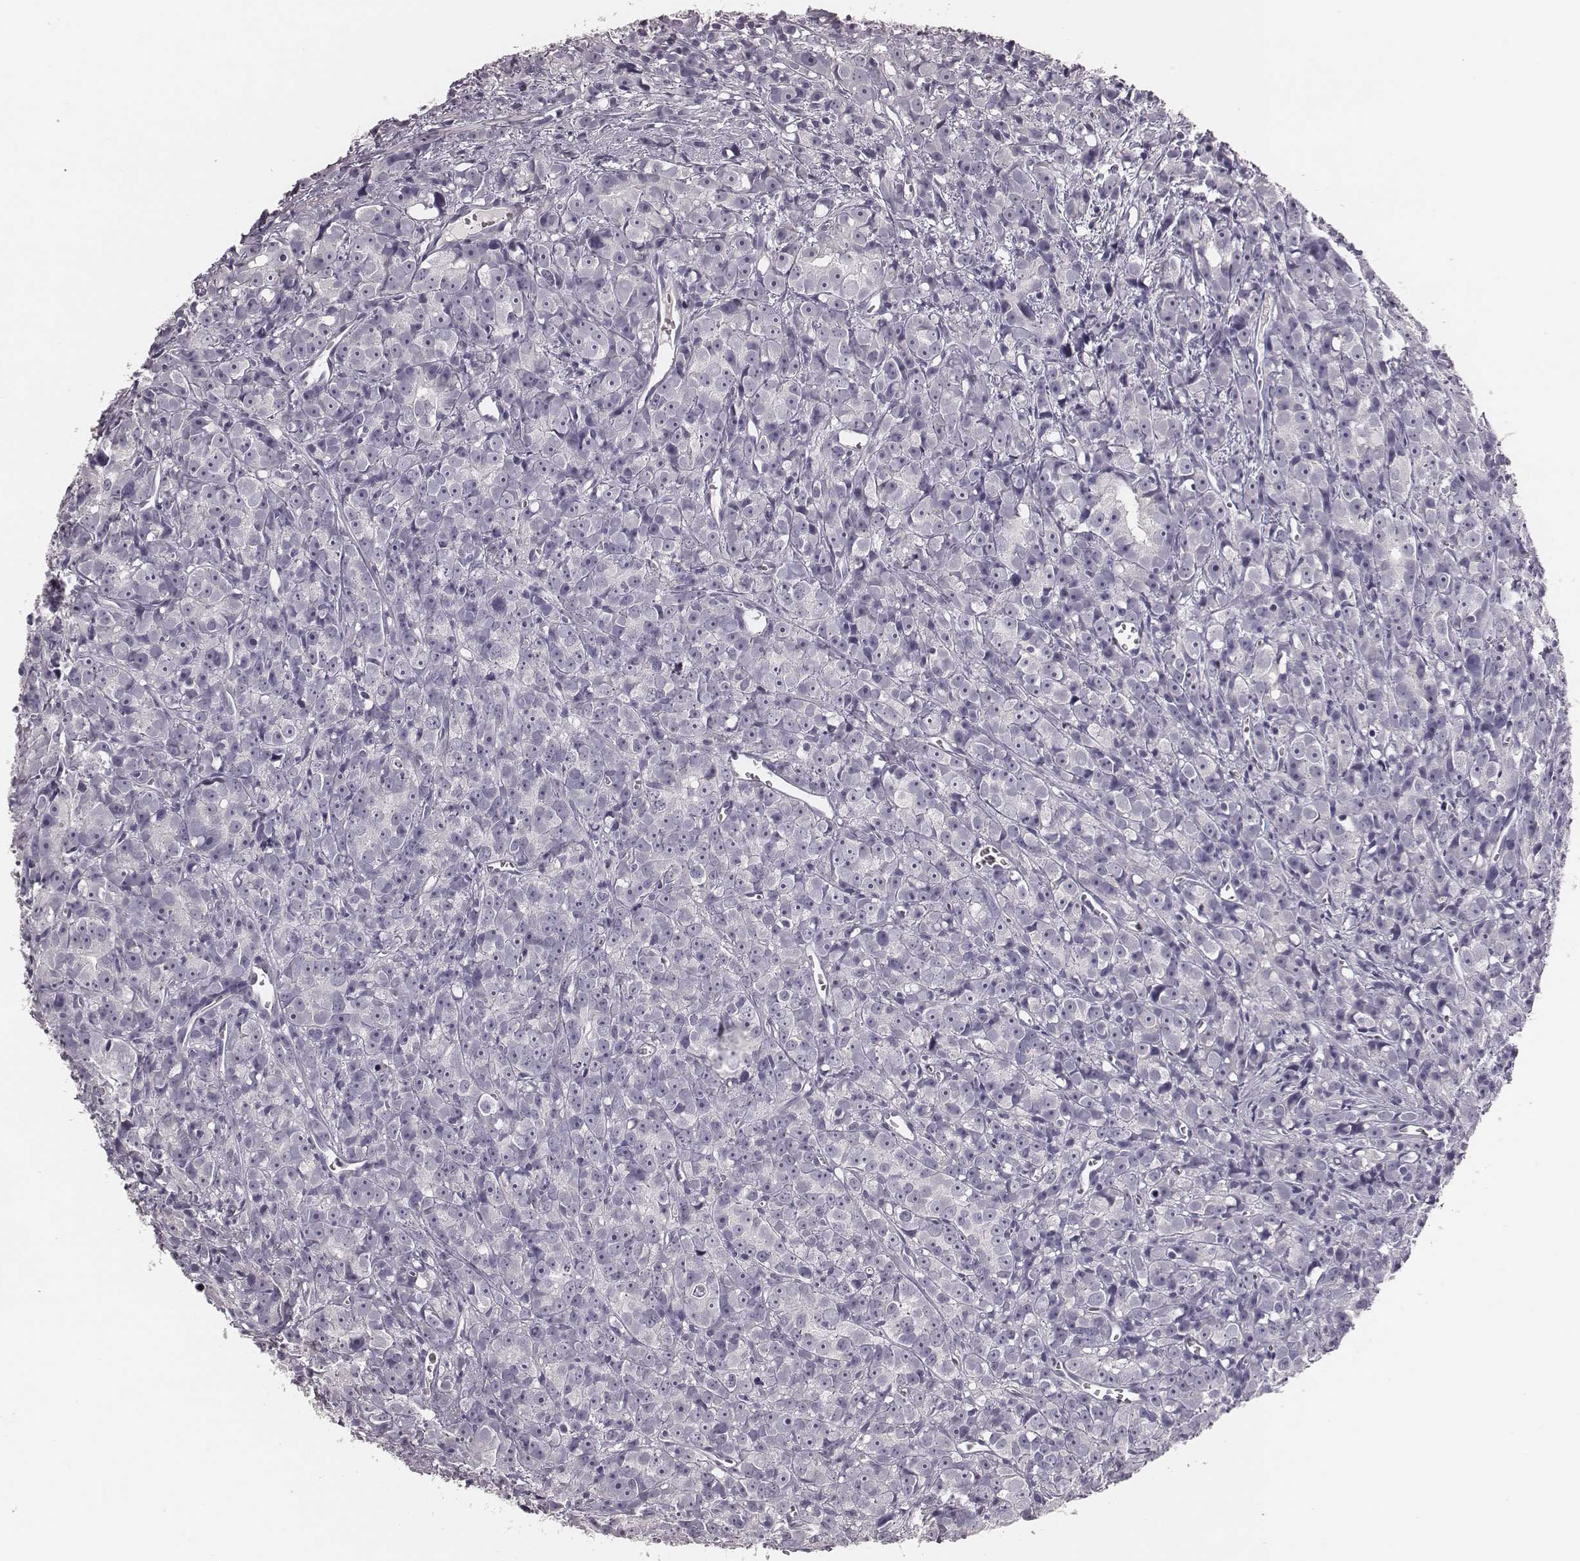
{"staining": {"intensity": "negative", "quantity": "none", "location": "none"}, "tissue": "prostate cancer", "cell_type": "Tumor cells", "image_type": "cancer", "snomed": [{"axis": "morphology", "description": "Adenocarcinoma, High grade"}, {"axis": "topography", "description": "Prostate"}], "caption": "There is no significant staining in tumor cells of prostate high-grade adenocarcinoma.", "gene": "CSHL1", "patient": {"sex": "male", "age": 77}}